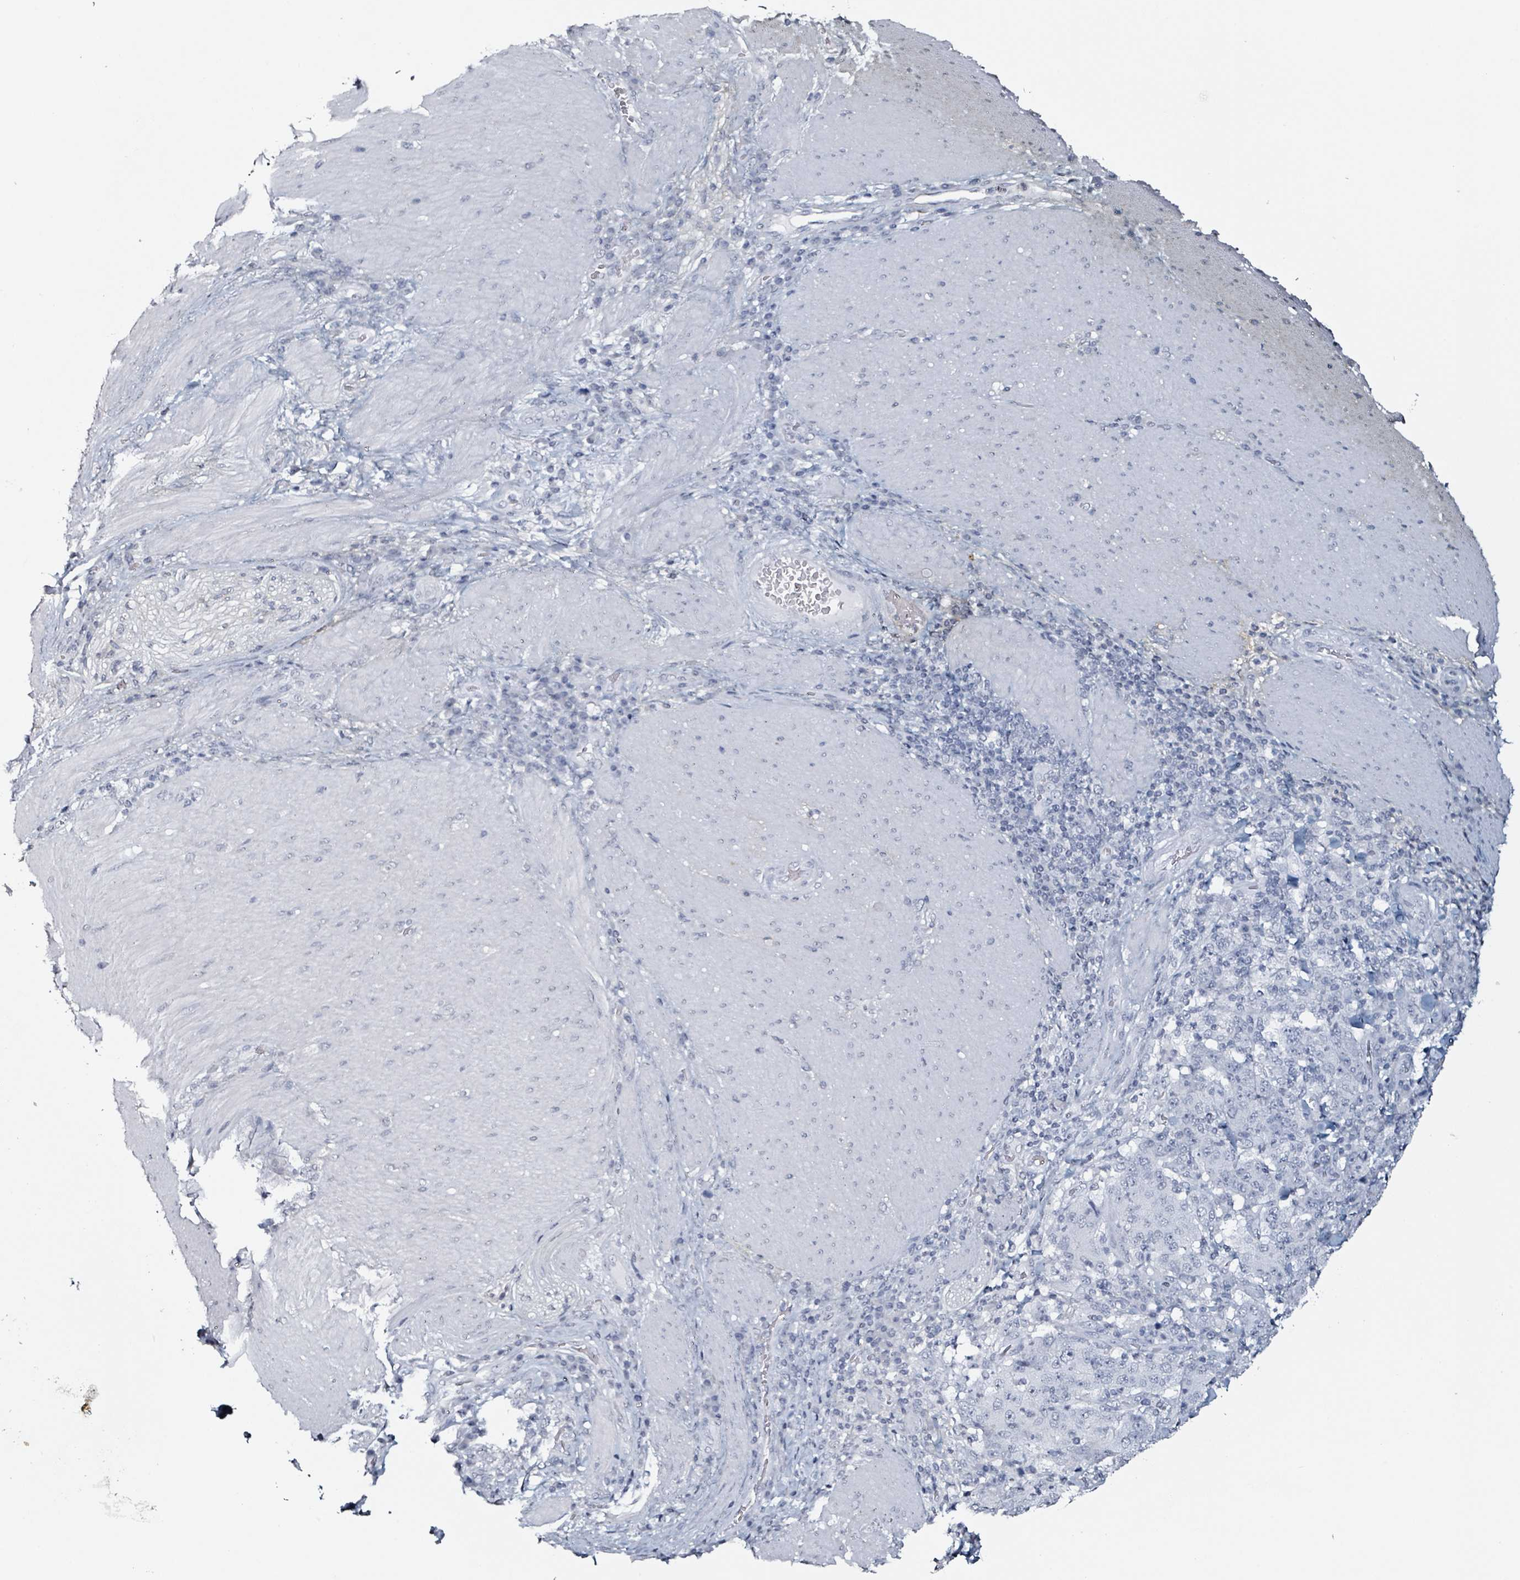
{"staining": {"intensity": "negative", "quantity": "none", "location": "none"}, "tissue": "stomach cancer", "cell_type": "Tumor cells", "image_type": "cancer", "snomed": [{"axis": "morphology", "description": "Normal tissue, NOS"}, {"axis": "morphology", "description": "Adenocarcinoma, NOS"}, {"axis": "topography", "description": "Stomach, upper"}, {"axis": "topography", "description": "Stomach"}], "caption": "Protein analysis of stomach adenocarcinoma reveals no significant staining in tumor cells.", "gene": "CA9", "patient": {"sex": "male", "age": 59}}